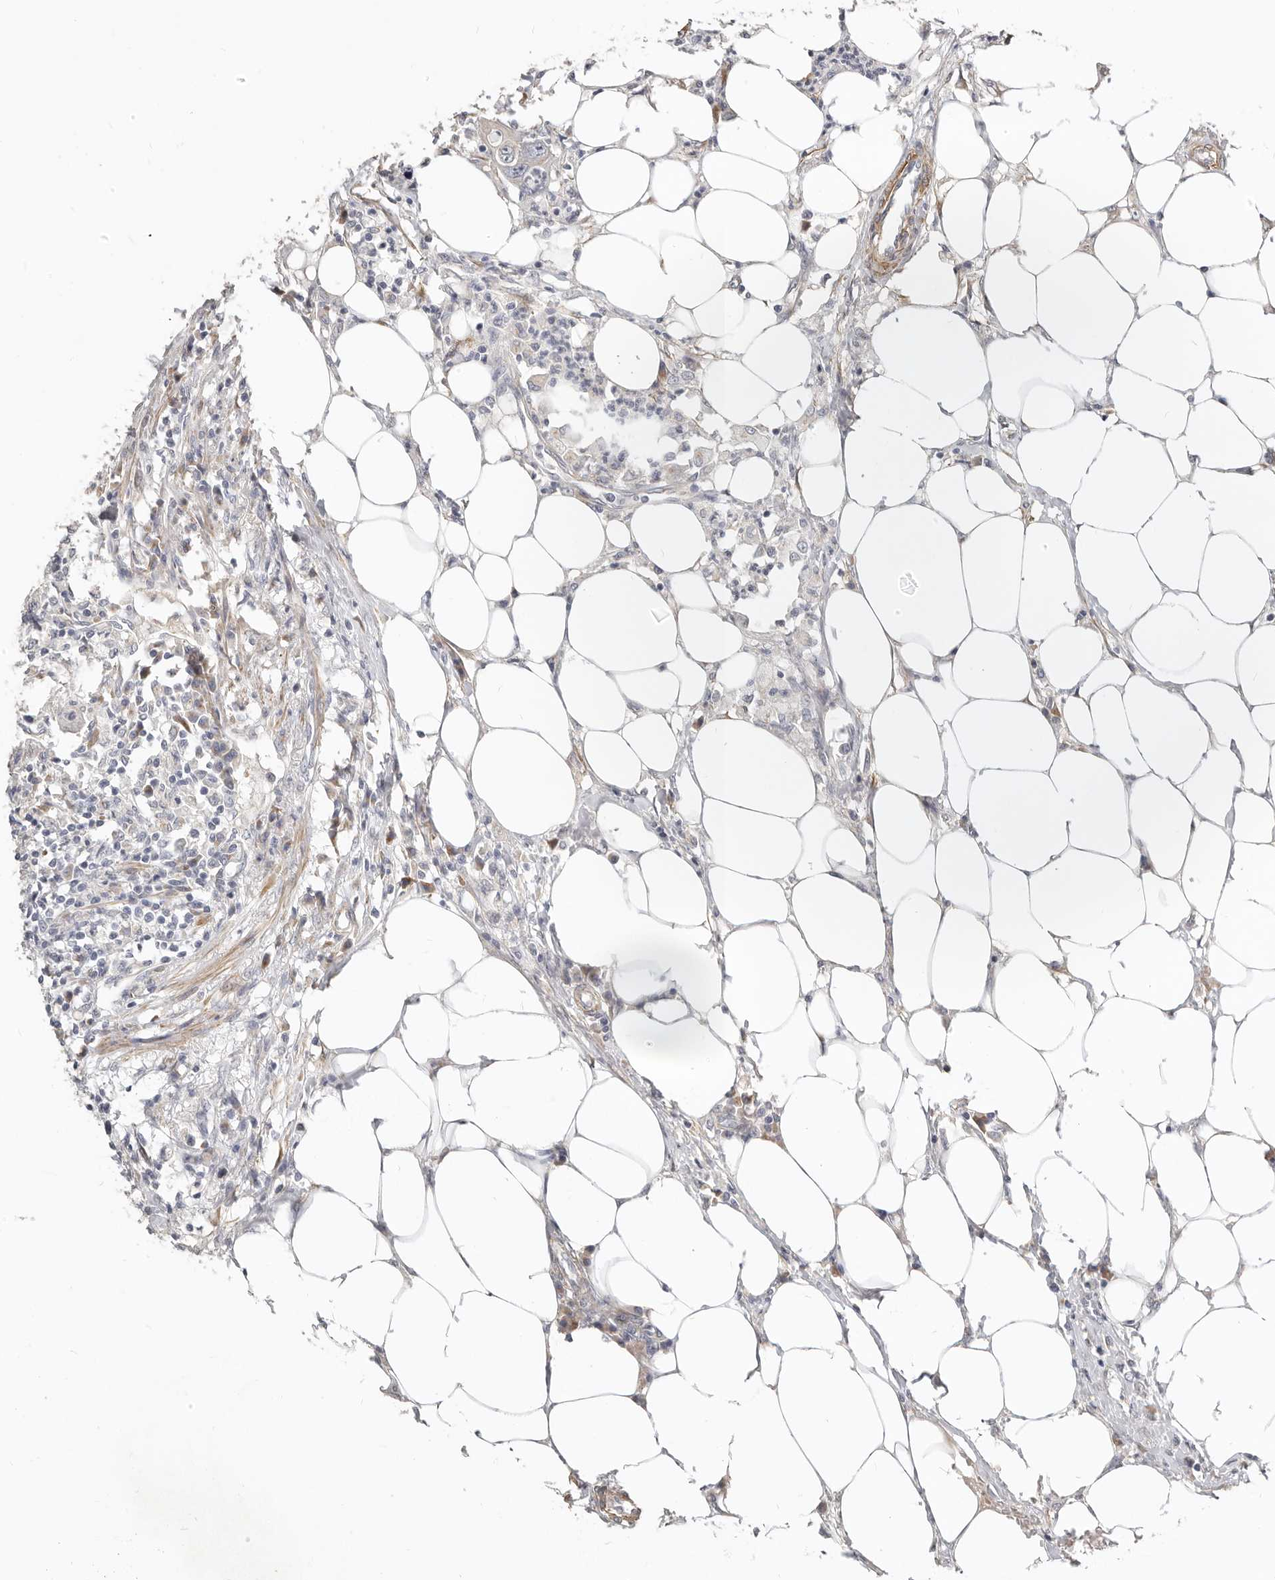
{"staining": {"intensity": "weak", "quantity": "25%-75%", "location": "cytoplasmic/membranous"}, "tissue": "colorectal cancer", "cell_type": "Tumor cells", "image_type": "cancer", "snomed": [{"axis": "morphology", "description": "Adenocarcinoma, NOS"}, {"axis": "topography", "description": "Colon"}], "caption": "Protein expression analysis of colorectal cancer exhibits weak cytoplasmic/membranous expression in approximately 25%-75% of tumor cells.", "gene": "RABAC1", "patient": {"sex": "male", "age": 71}}